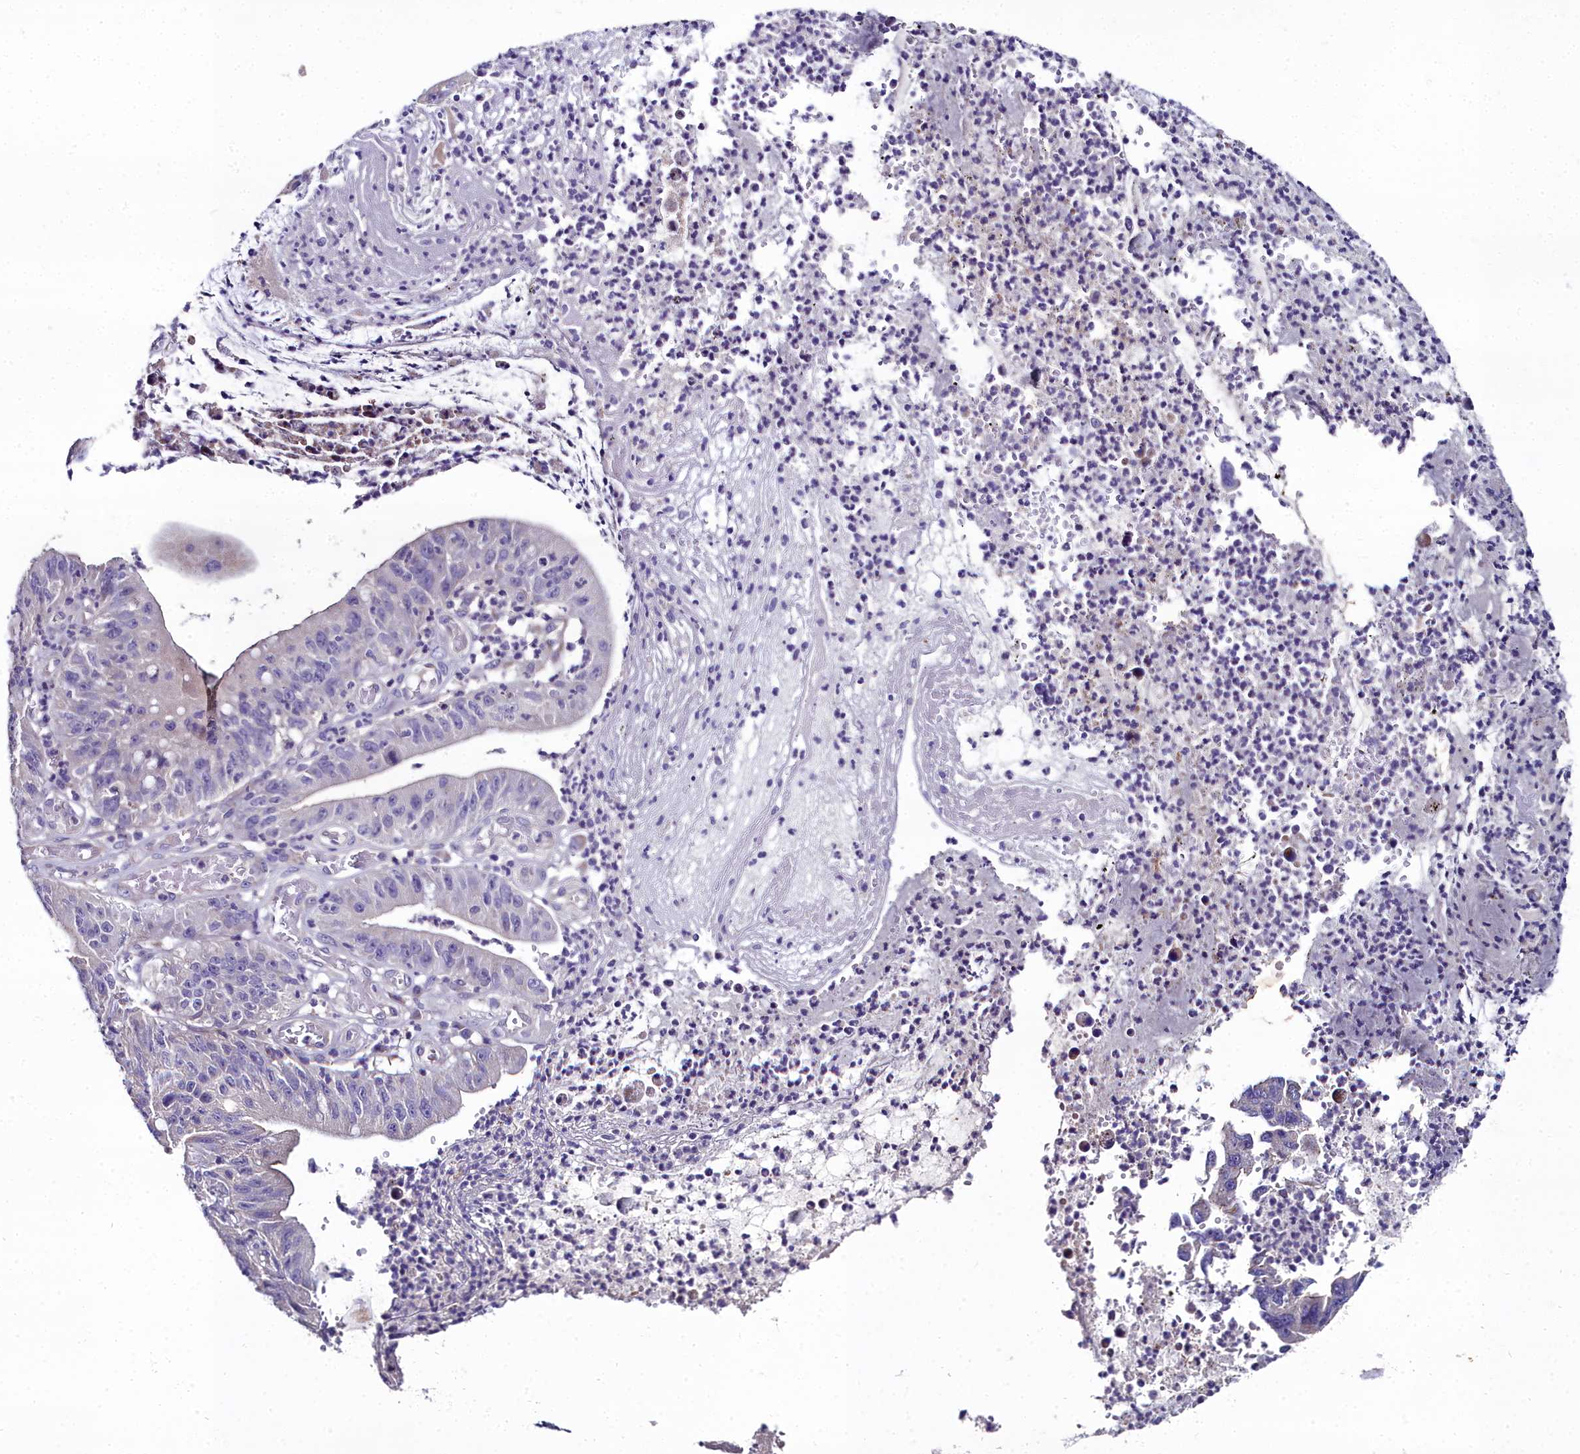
{"staining": {"intensity": "negative", "quantity": "none", "location": "none"}, "tissue": "stomach cancer", "cell_type": "Tumor cells", "image_type": "cancer", "snomed": [{"axis": "morphology", "description": "Adenocarcinoma, NOS"}, {"axis": "topography", "description": "Stomach"}], "caption": "The immunohistochemistry photomicrograph has no significant positivity in tumor cells of stomach adenocarcinoma tissue.", "gene": "NT5M", "patient": {"sex": "male", "age": 59}}